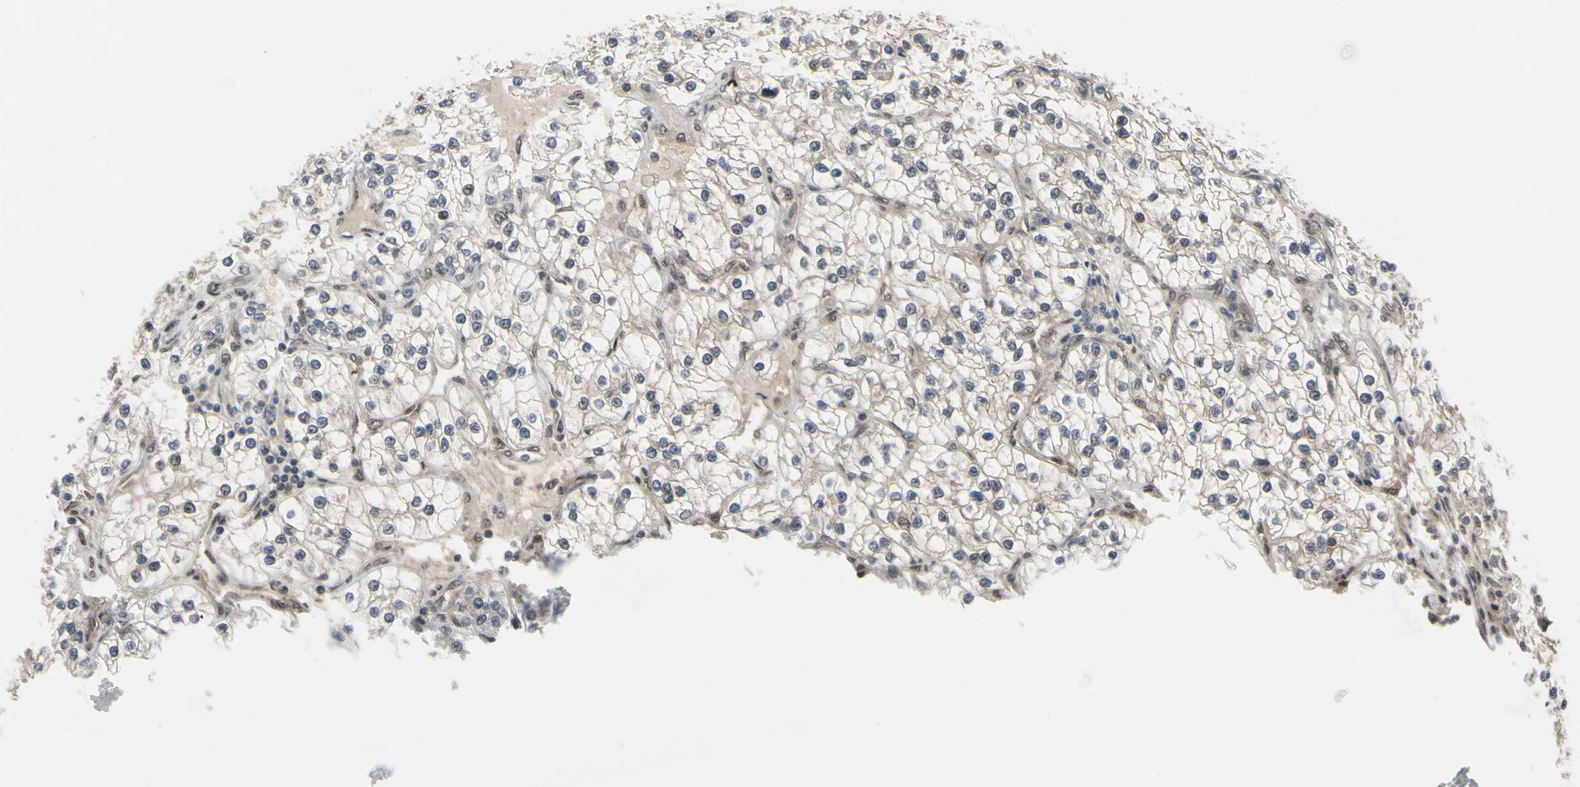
{"staining": {"intensity": "negative", "quantity": "none", "location": "none"}, "tissue": "renal cancer", "cell_type": "Tumor cells", "image_type": "cancer", "snomed": [{"axis": "morphology", "description": "Adenocarcinoma, NOS"}, {"axis": "topography", "description": "Kidney"}], "caption": "DAB (3,3'-diaminobenzidine) immunohistochemical staining of adenocarcinoma (renal) displays no significant positivity in tumor cells. (DAB (3,3'-diaminobenzidine) immunohistochemistry, high magnification).", "gene": "HSPA4", "patient": {"sex": "female", "age": 57}}